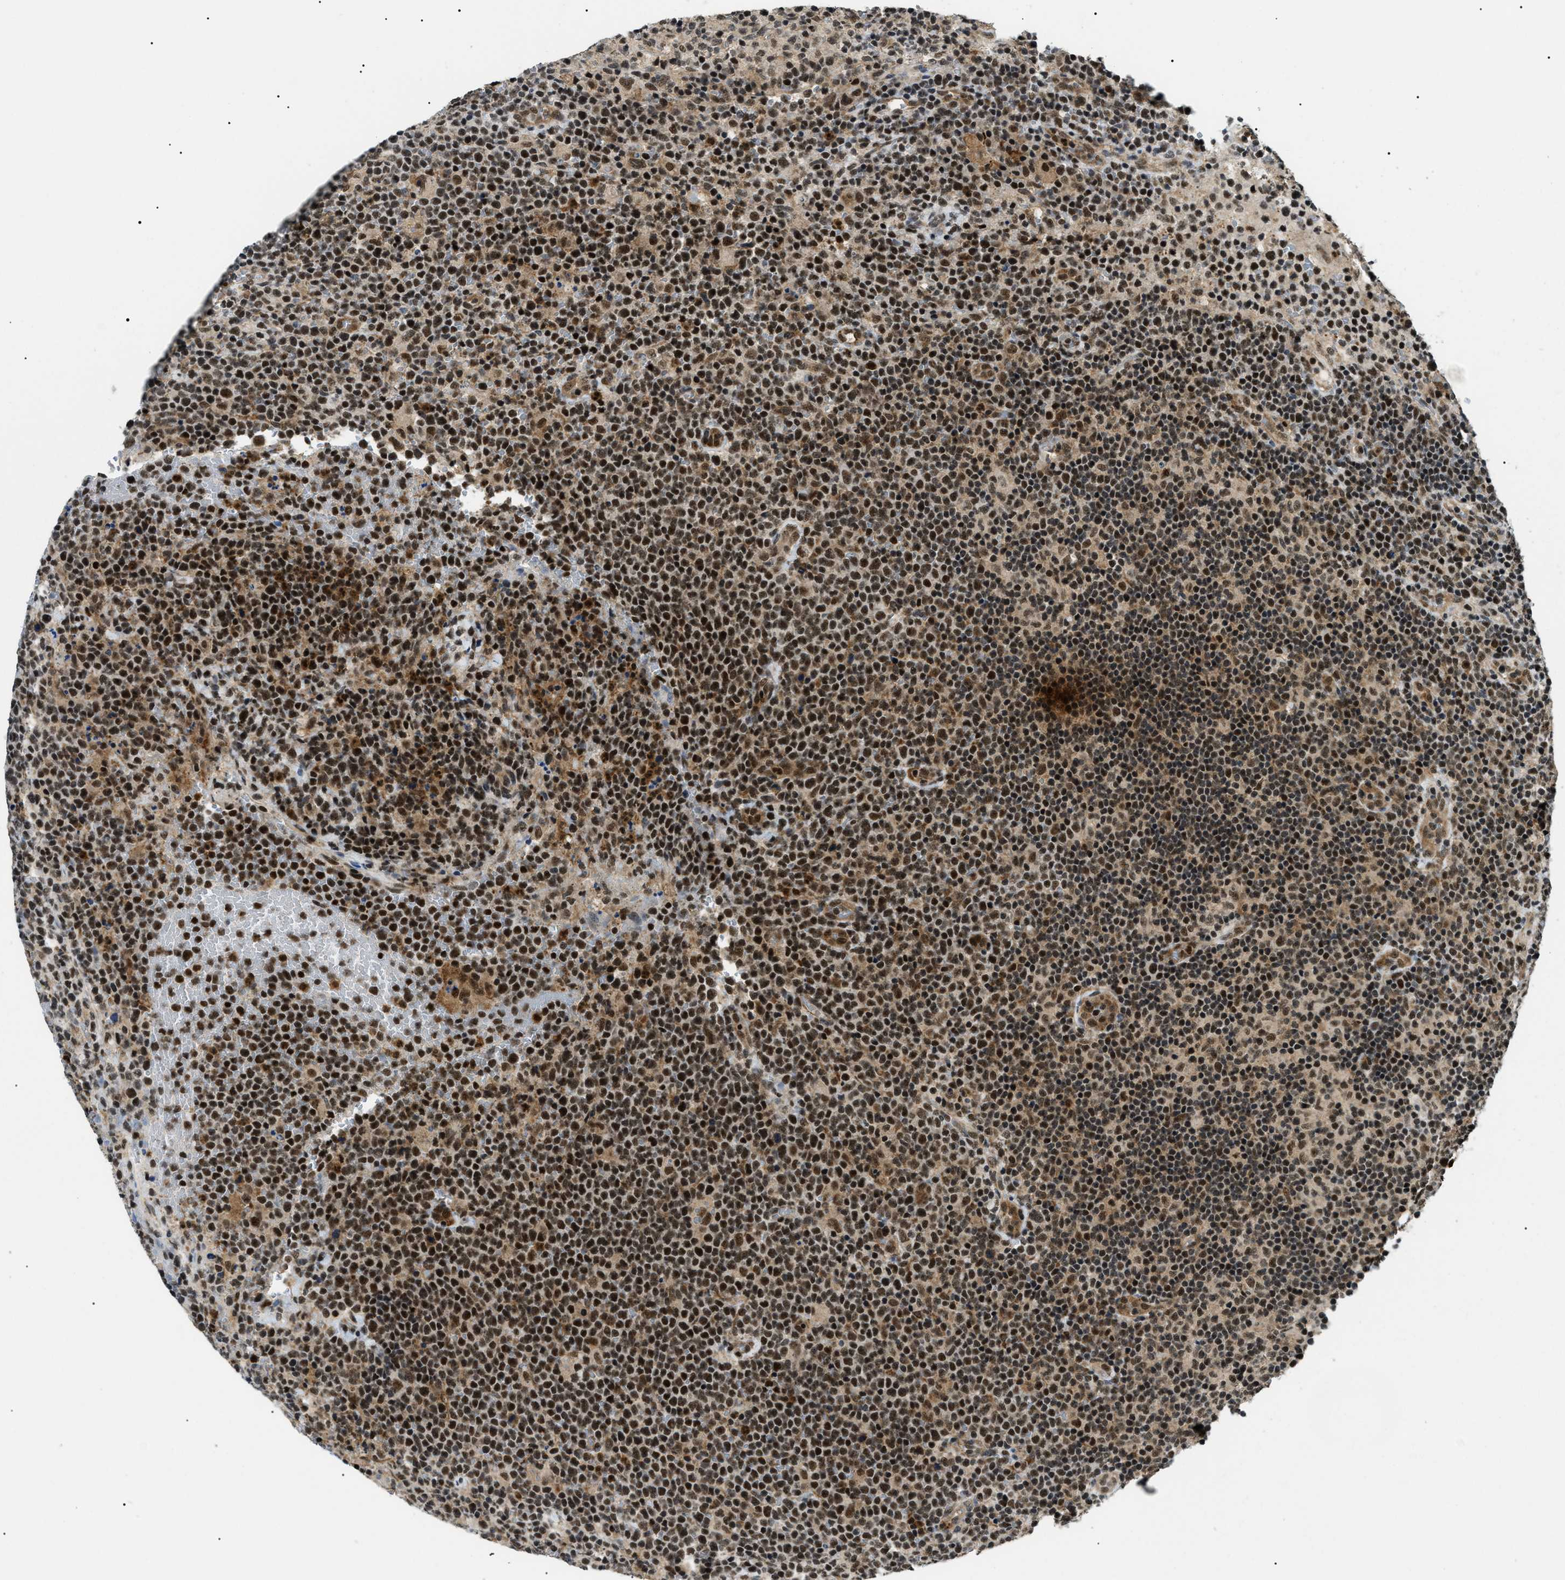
{"staining": {"intensity": "strong", "quantity": ">75%", "location": "cytoplasmic/membranous,nuclear"}, "tissue": "lymphoma", "cell_type": "Tumor cells", "image_type": "cancer", "snomed": [{"axis": "morphology", "description": "Malignant lymphoma, non-Hodgkin's type, High grade"}, {"axis": "topography", "description": "Lymph node"}], "caption": "An image of human lymphoma stained for a protein displays strong cytoplasmic/membranous and nuclear brown staining in tumor cells. The protein of interest is stained brown, and the nuclei are stained in blue (DAB IHC with brightfield microscopy, high magnification).", "gene": "RBM15", "patient": {"sex": "male", "age": 61}}